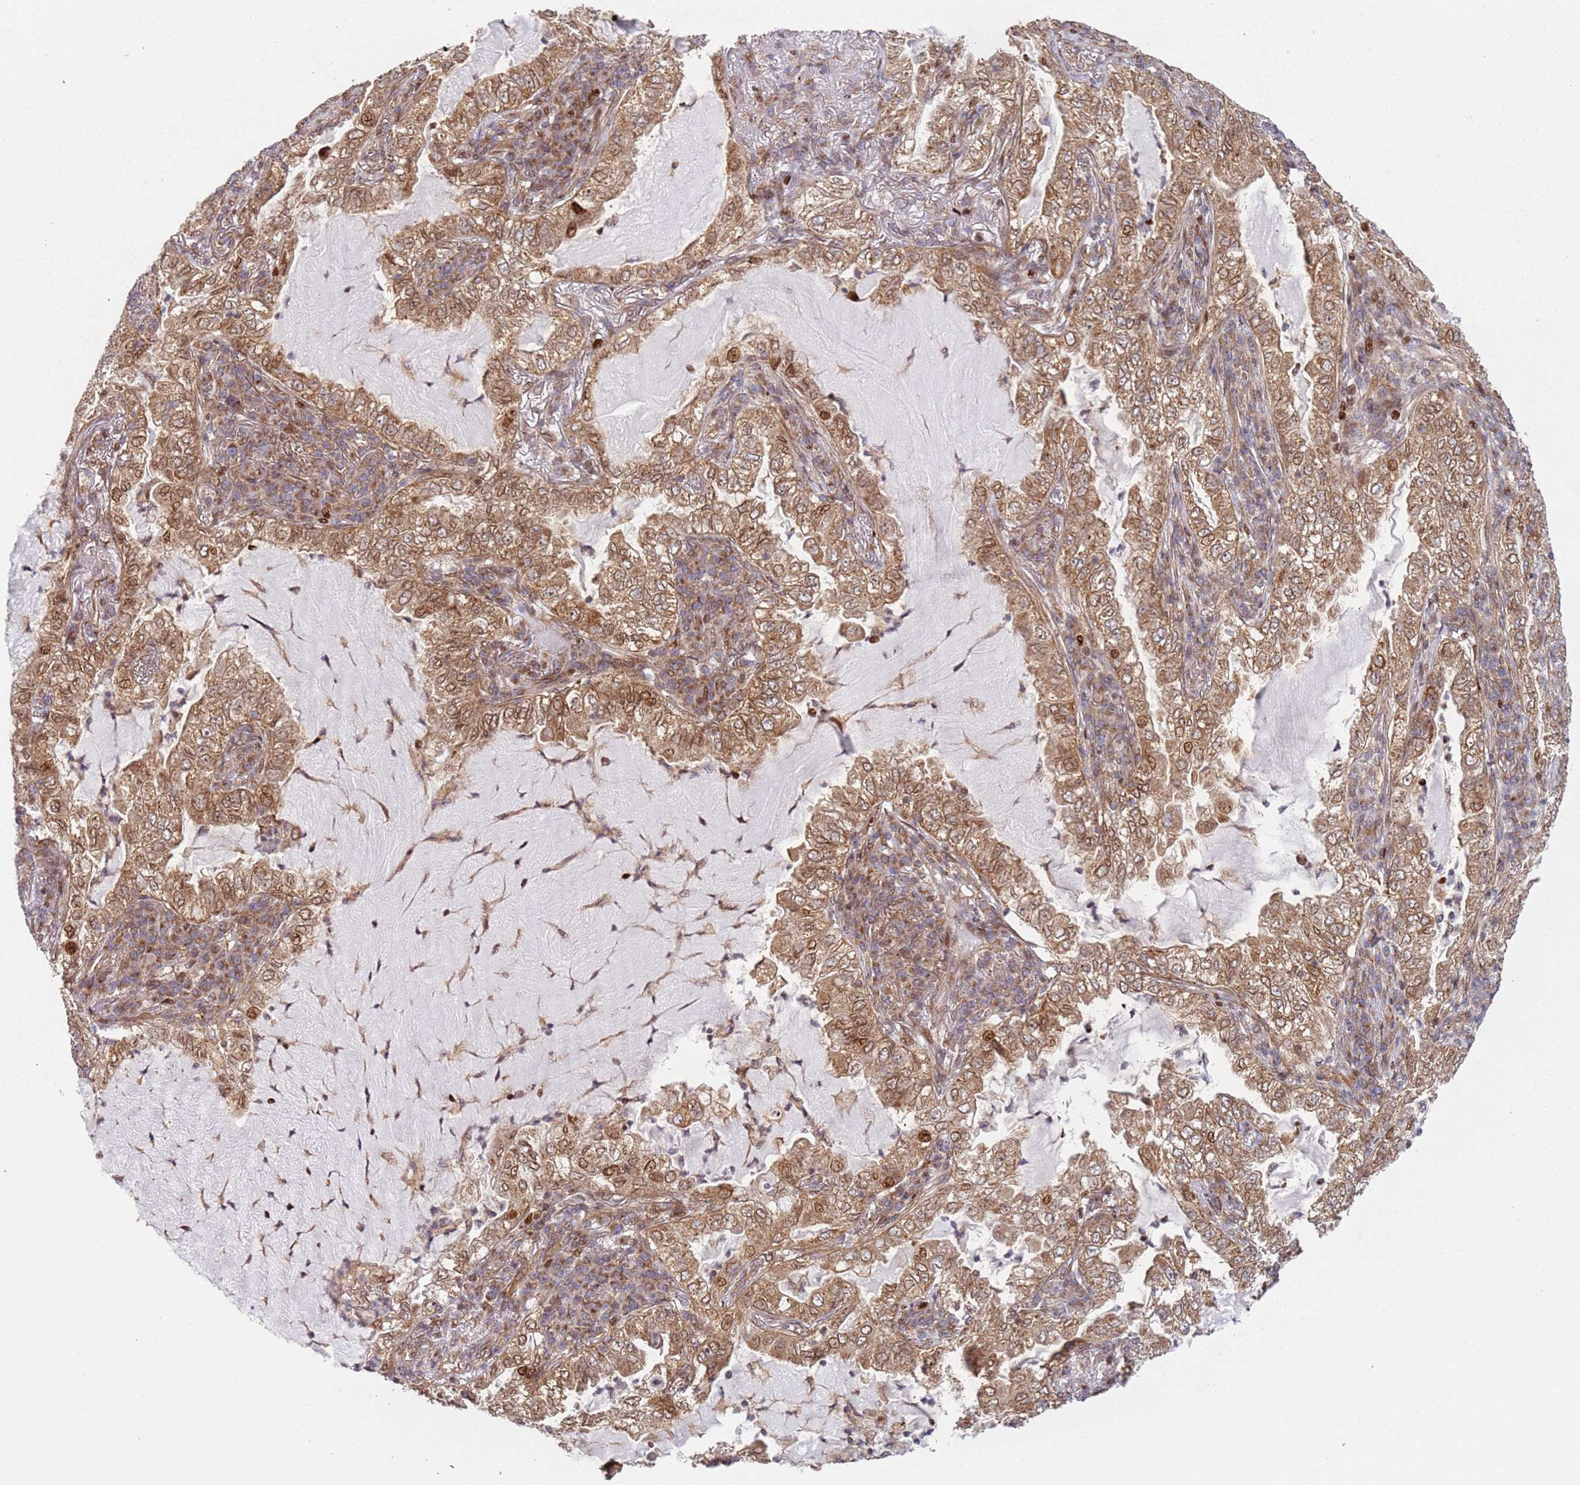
{"staining": {"intensity": "moderate", "quantity": ">75%", "location": "cytoplasmic/membranous,nuclear"}, "tissue": "lung cancer", "cell_type": "Tumor cells", "image_type": "cancer", "snomed": [{"axis": "morphology", "description": "Adenocarcinoma, NOS"}, {"axis": "topography", "description": "Lung"}], "caption": "Lung adenocarcinoma was stained to show a protein in brown. There is medium levels of moderate cytoplasmic/membranous and nuclear expression in approximately >75% of tumor cells.", "gene": "HNRNPLL", "patient": {"sex": "female", "age": 73}}